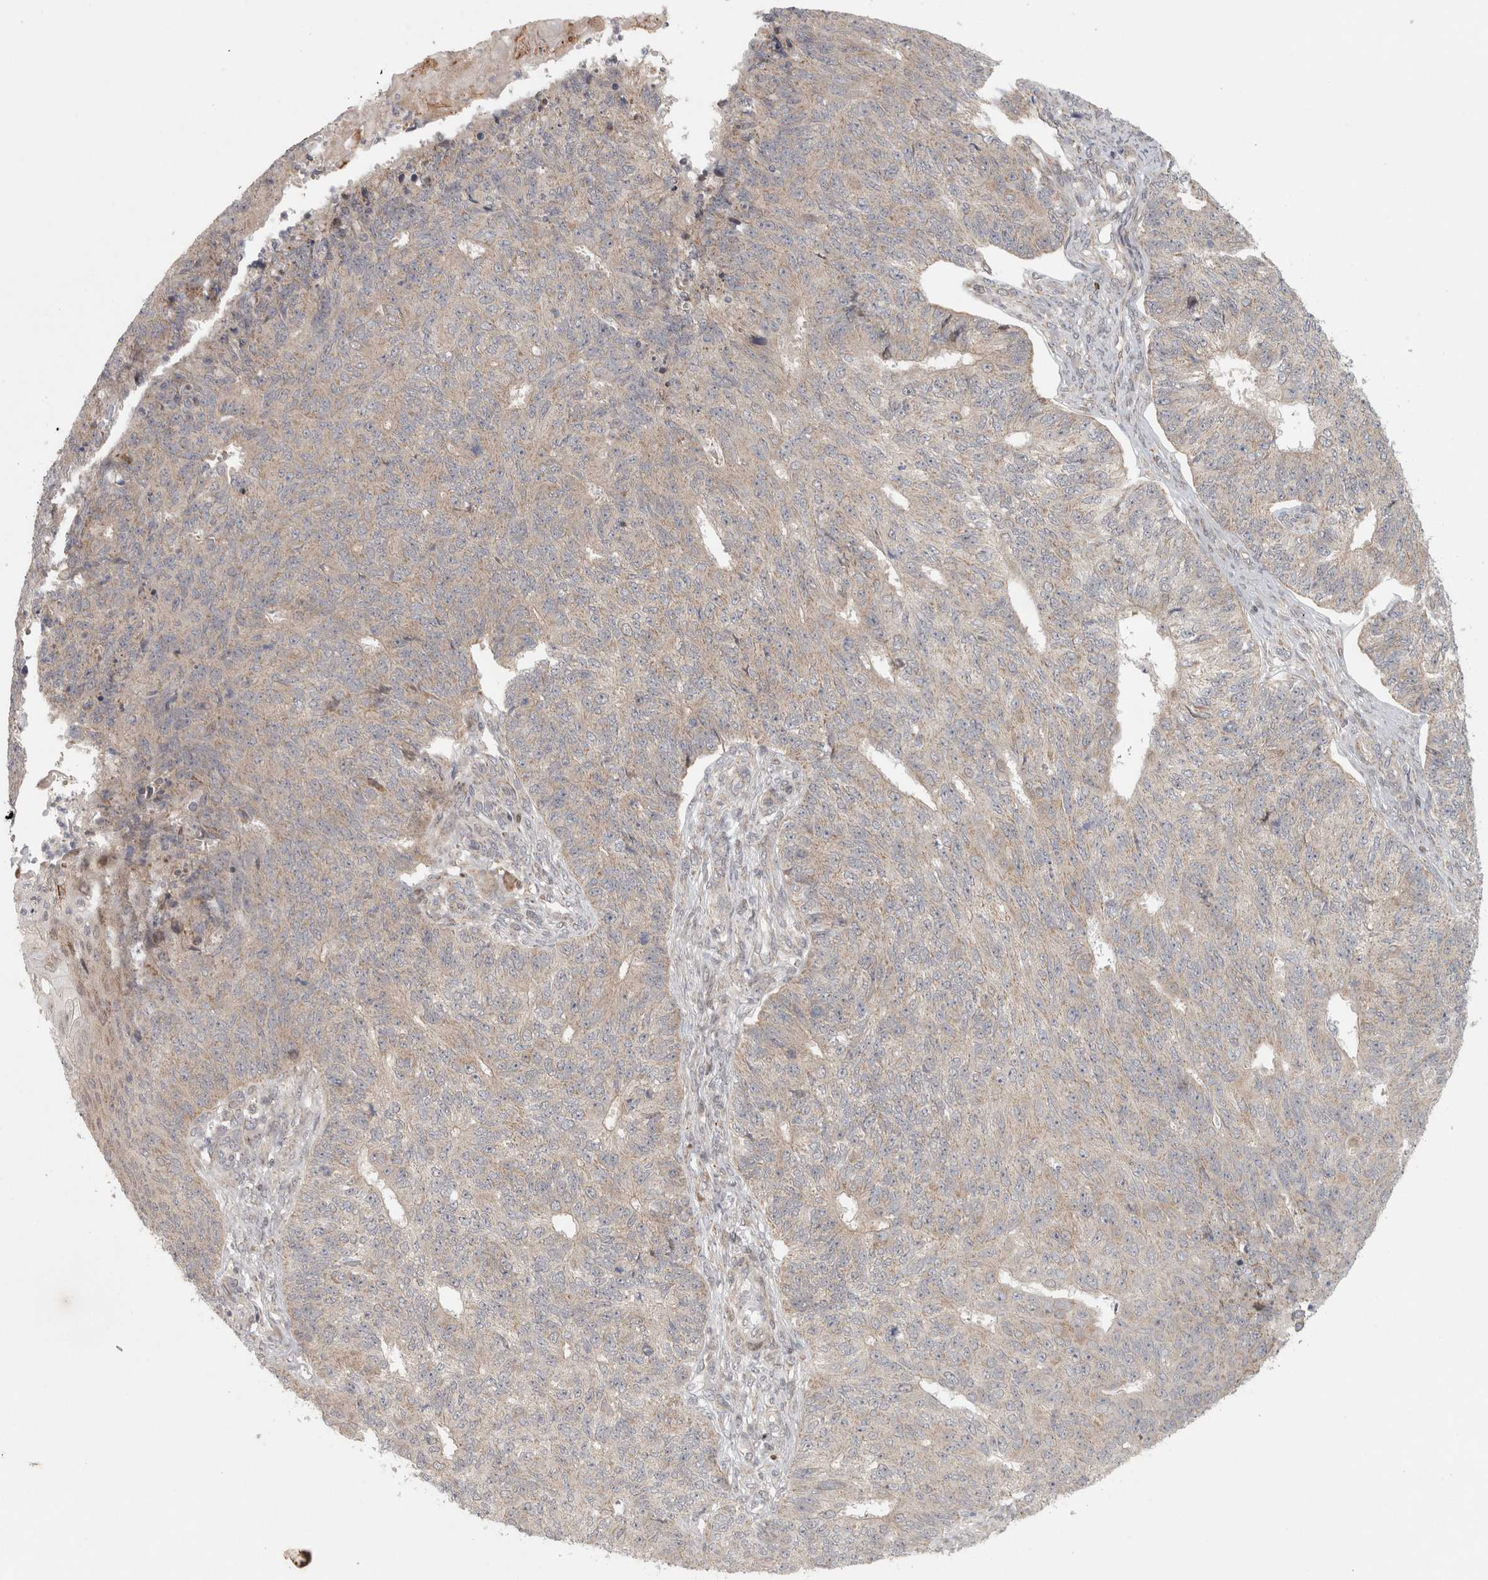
{"staining": {"intensity": "negative", "quantity": "none", "location": "none"}, "tissue": "endometrial cancer", "cell_type": "Tumor cells", "image_type": "cancer", "snomed": [{"axis": "morphology", "description": "Adenocarcinoma, NOS"}, {"axis": "topography", "description": "Endometrium"}], "caption": "Immunohistochemistry image of neoplastic tissue: human endometrial cancer stained with DAB (3,3'-diaminobenzidine) shows no significant protein staining in tumor cells.", "gene": "KDM8", "patient": {"sex": "female", "age": 32}}